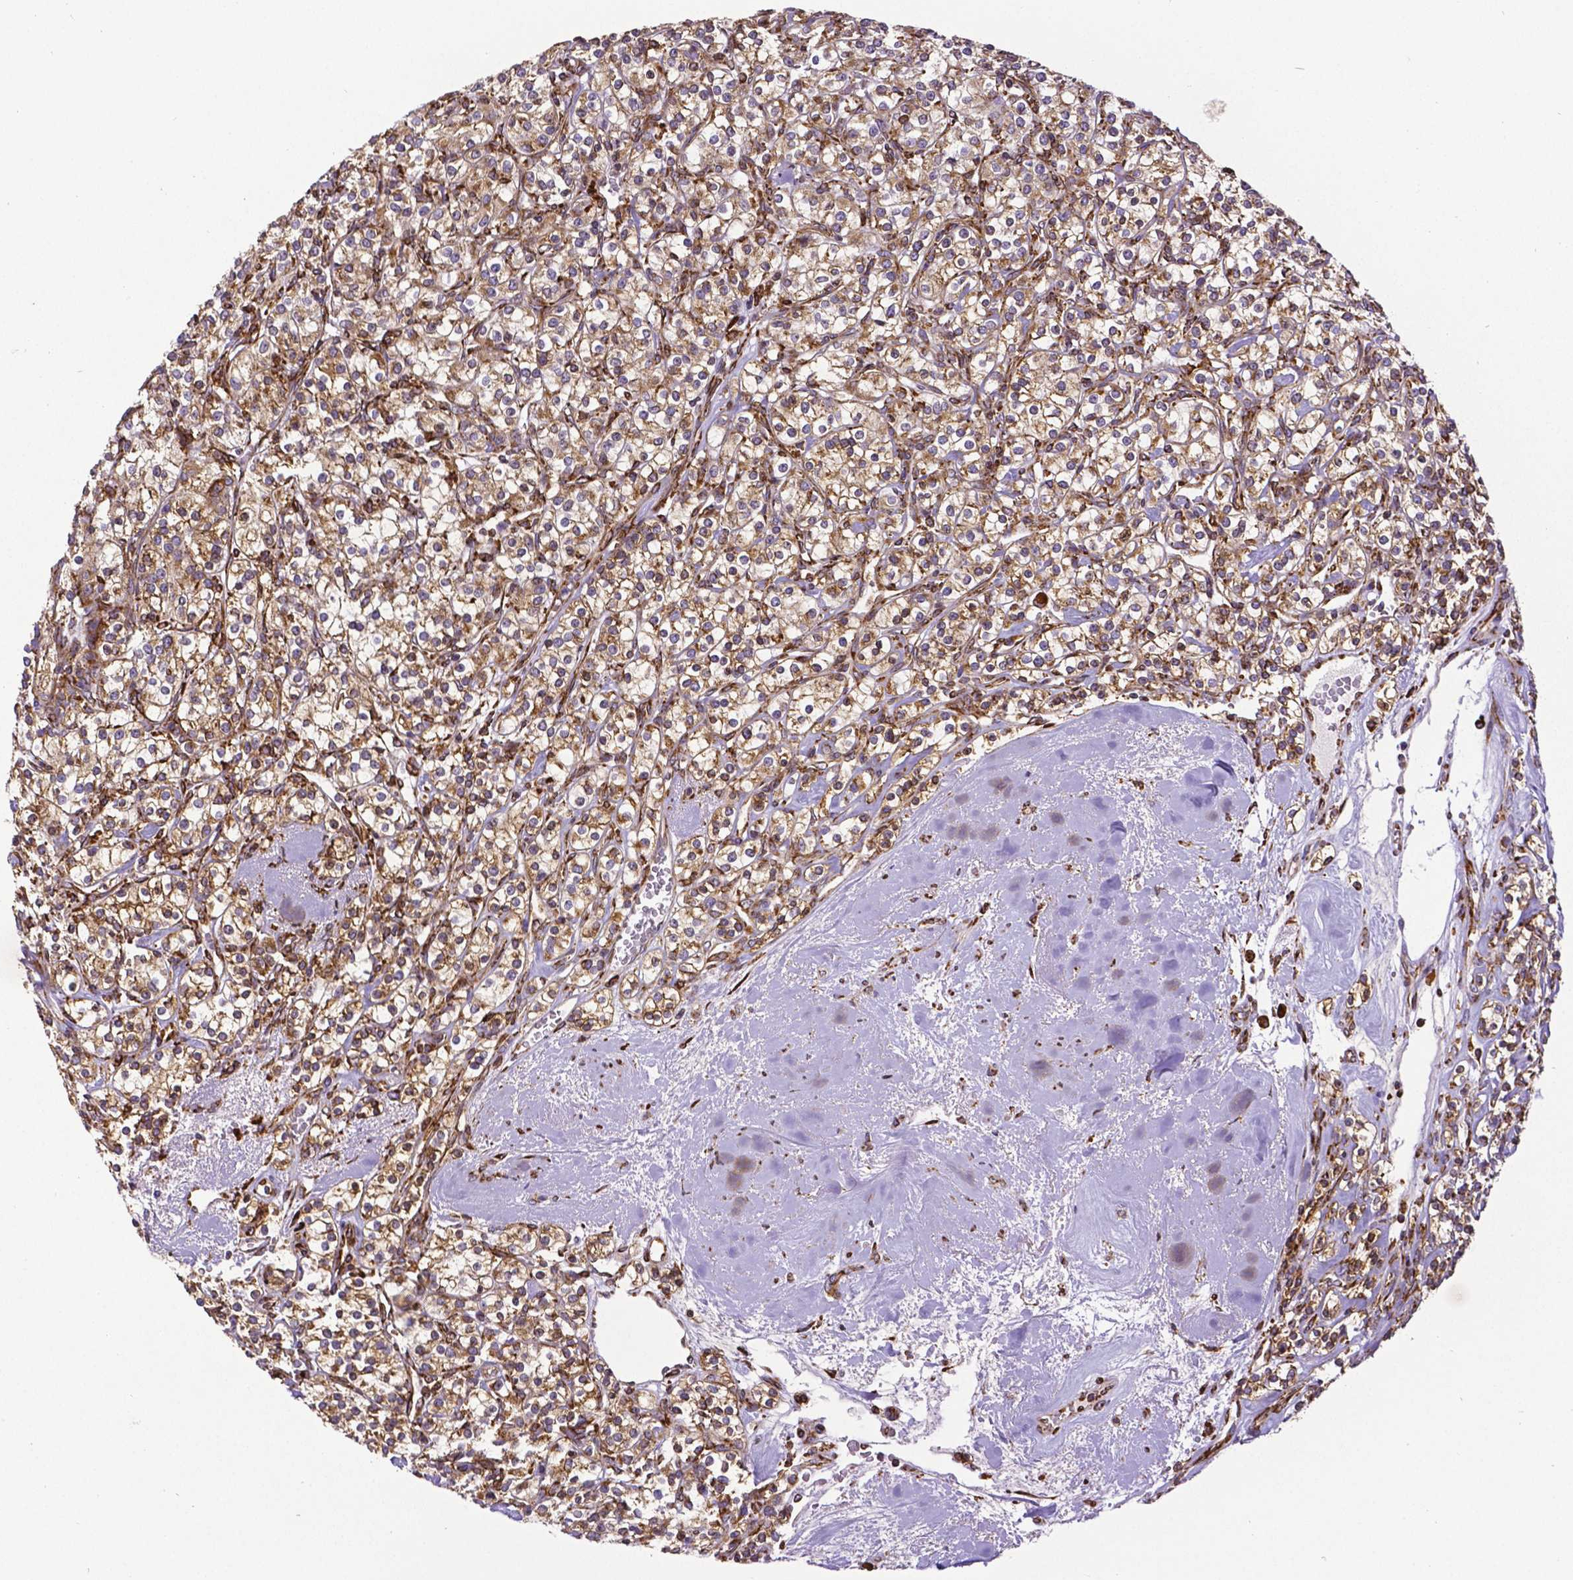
{"staining": {"intensity": "moderate", "quantity": ">75%", "location": "cytoplasmic/membranous"}, "tissue": "renal cancer", "cell_type": "Tumor cells", "image_type": "cancer", "snomed": [{"axis": "morphology", "description": "Adenocarcinoma, NOS"}, {"axis": "topography", "description": "Kidney"}], "caption": "Immunohistochemistry (IHC) histopathology image of human renal adenocarcinoma stained for a protein (brown), which demonstrates medium levels of moderate cytoplasmic/membranous expression in approximately >75% of tumor cells.", "gene": "MTDH", "patient": {"sex": "male", "age": 77}}